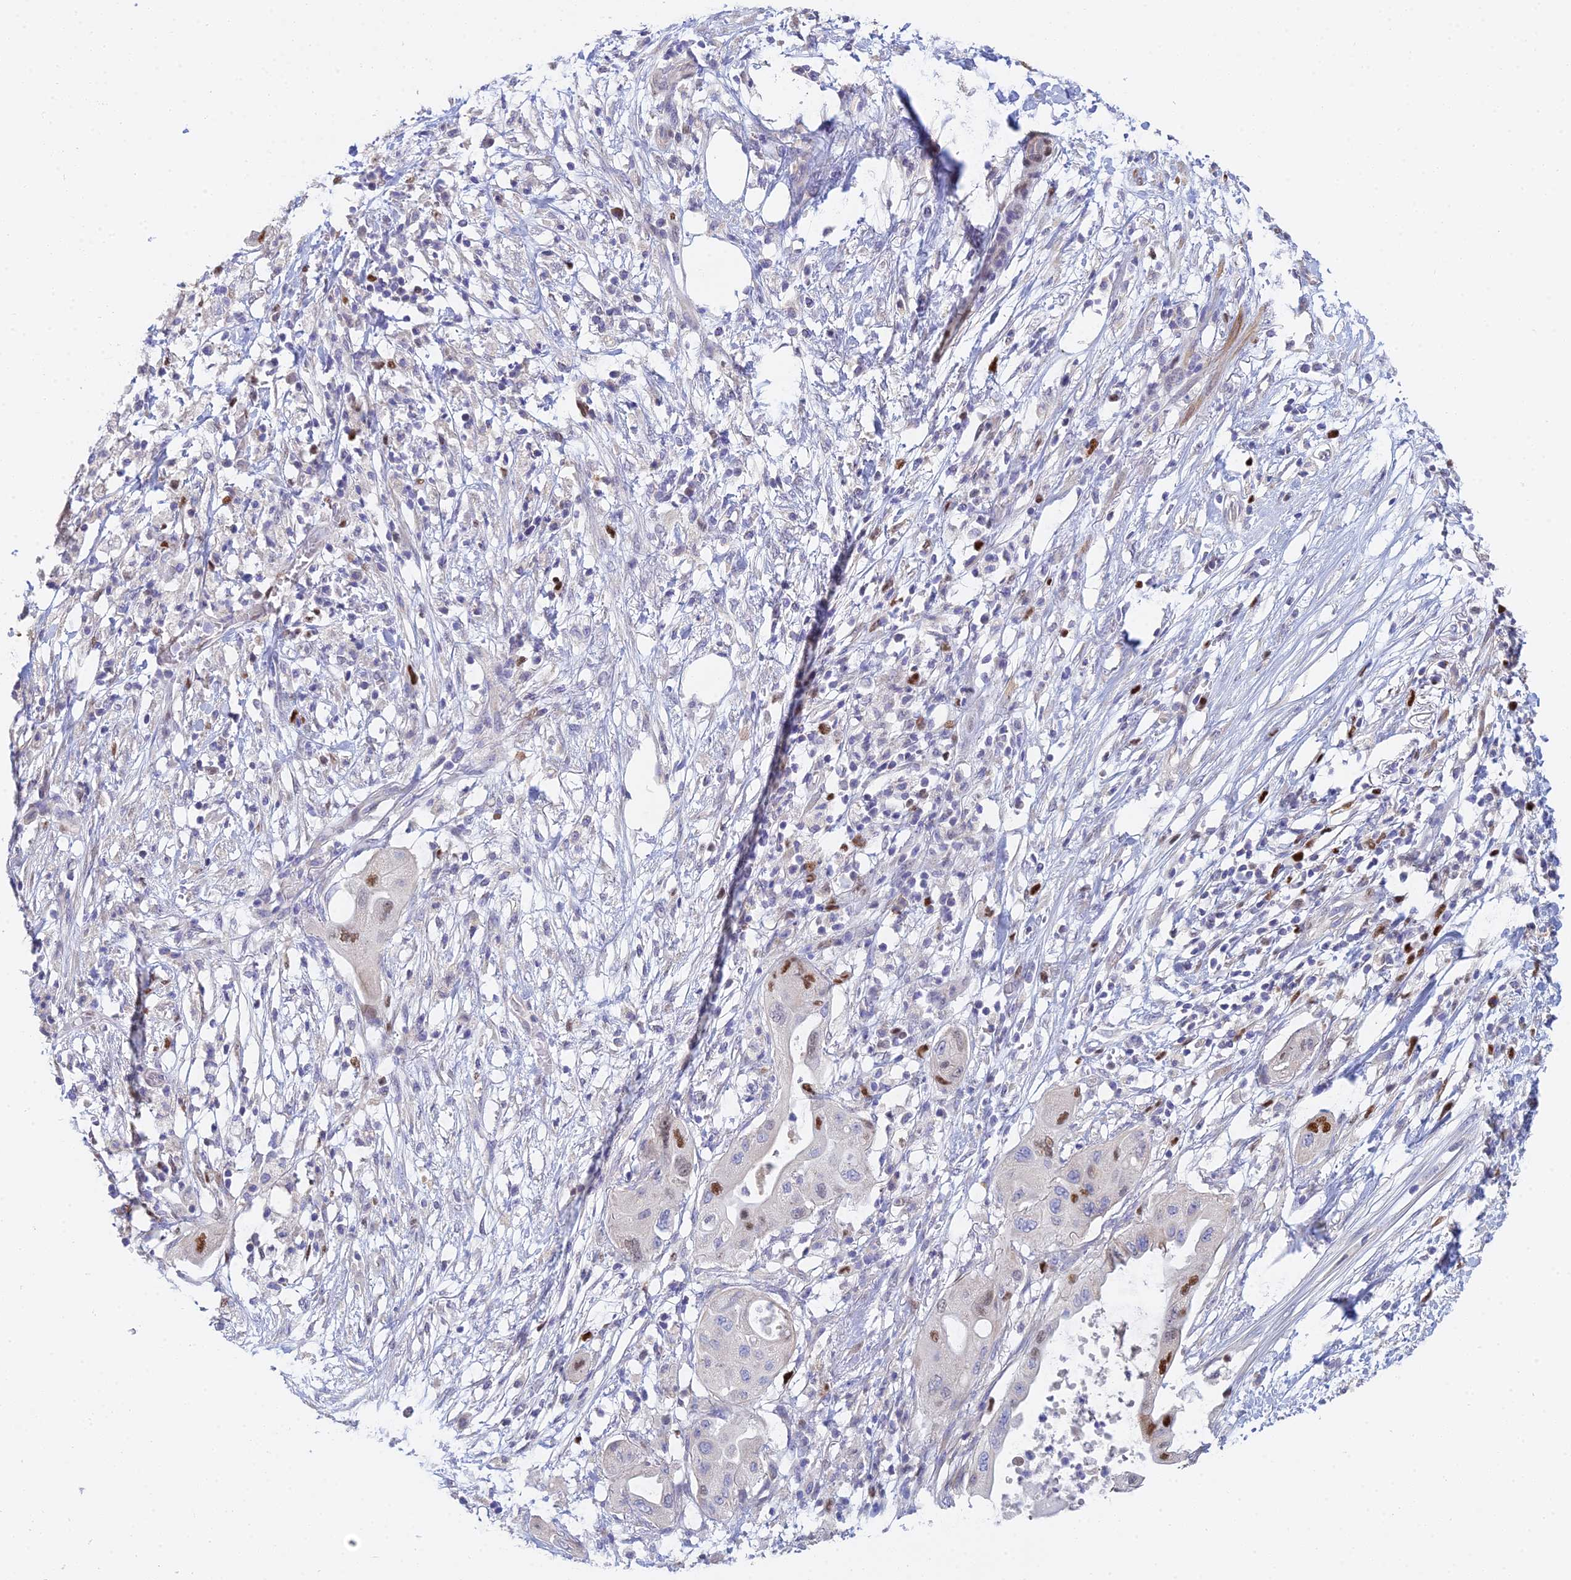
{"staining": {"intensity": "strong", "quantity": "<25%", "location": "nuclear"}, "tissue": "pancreatic cancer", "cell_type": "Tumor cells", "image_type": "cancer", "snomed": [{"axis": "morphology", "description": "Adenocarcinoma, NOS"}, {"axis": "topography", "description": "Pancreas"}], "caption": "The histopathology image displays a brown stain indicating the presence of a protein in the nuclear of tumor cells in adenocarcinoma (pancreatic).", "gene": "MCM2", "patient": {"sex": "male", "age": 68}}